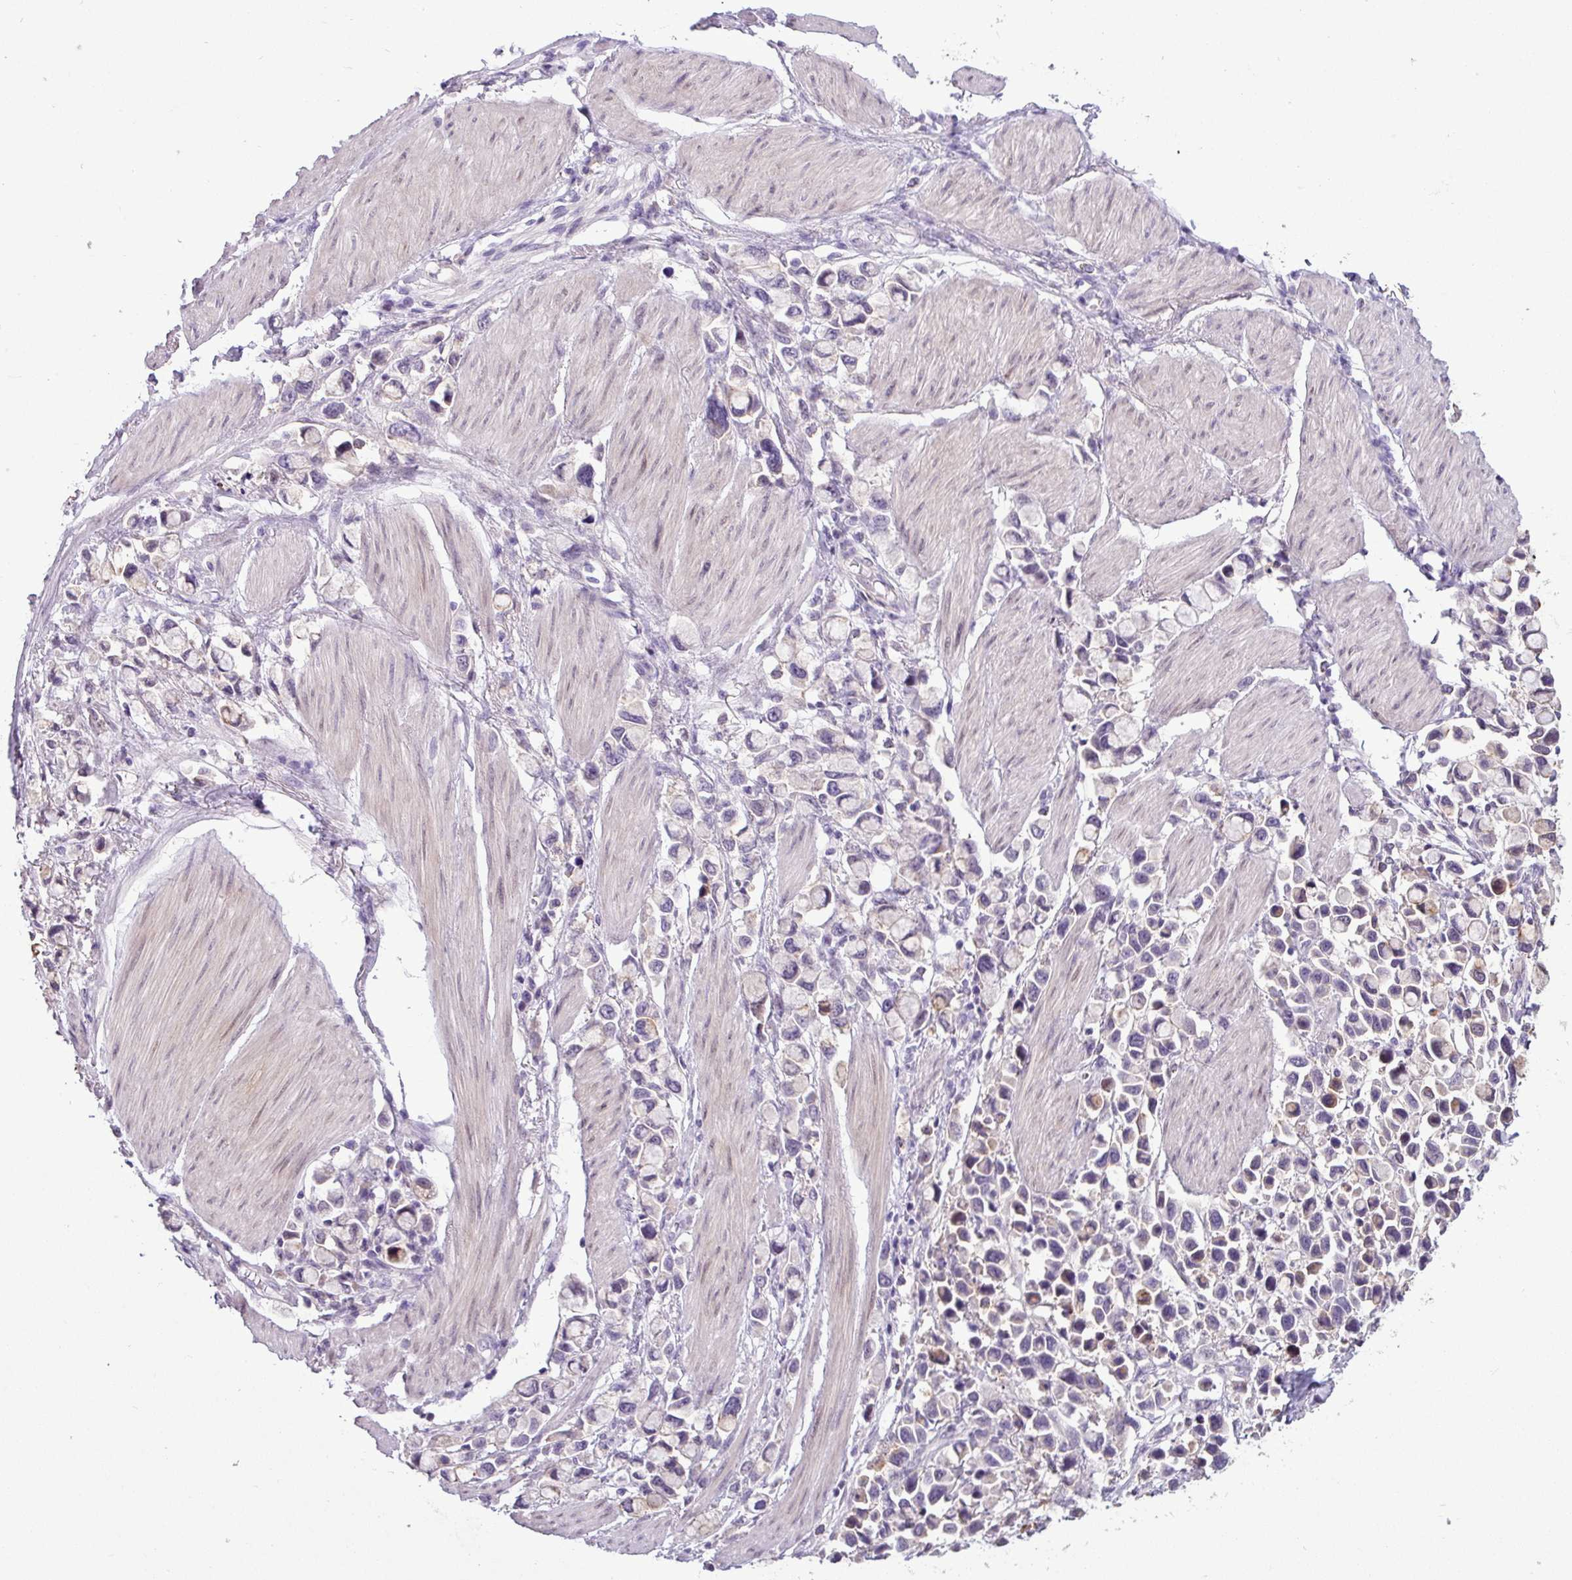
{"staining": {"intensity": "moderate", "quantity": "<25%", "location": "cytoplasmic/membranous"}, "tissue": "stomach cancer", "cell_type": "Tumor cells", "image_type": "cancer", "snomed": [{"axis": "morphology", "description": "Adenocarcinoma, NOS"}, {"axis": "topography", "description": "Stomach"}], "caption": "This image shows immunohistochemistry staining of human stomach adenocarcinoma, with low moderate cytoplasmic/membranous positivity in approximately <25% of tumor cells.", "gene": "PNLDC1", "patient": {"sex": "female", "age": 81}}